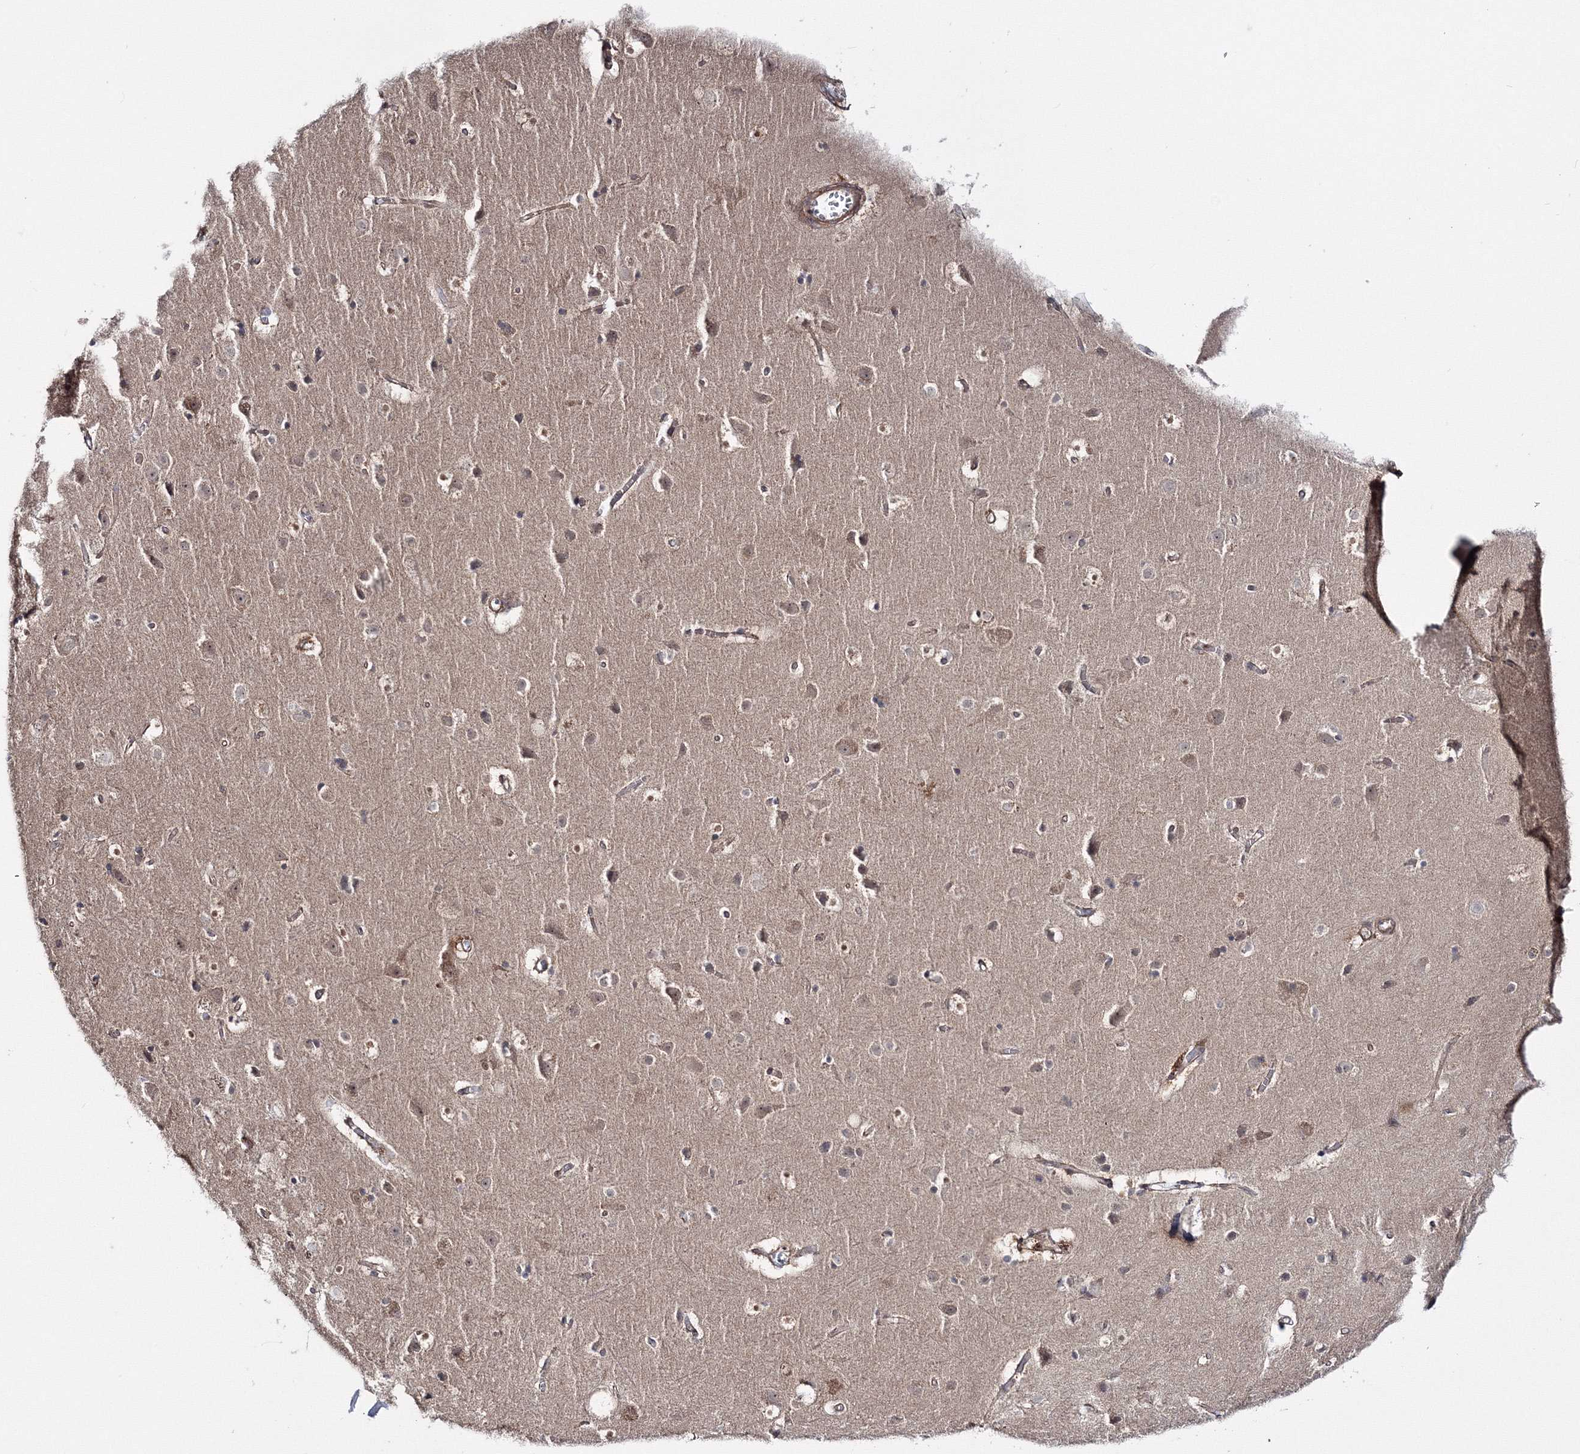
{"staining": {"intensity": "weak", "quantity": "25%-75%", "location": "cytoplasmic/membranous"}, "tissue": "cerebral cortex", "cell_type": "Endothelial cells", "image_type": "normal", "snomed": [{"axis": "morphology", "description": "Normal tissue, NOS"}, {"axis": "topography", "description": "Cerebral cortex"}], "caption": "The immunohistochemical stain highlights weak cytoplasmic/membranous staining in endothelial cells of normal cerebral cortex. (IHC, brightfield microscopy, high magnification).", "gene": "IPMK", "patient": {"sex": "male", "age": 54}}